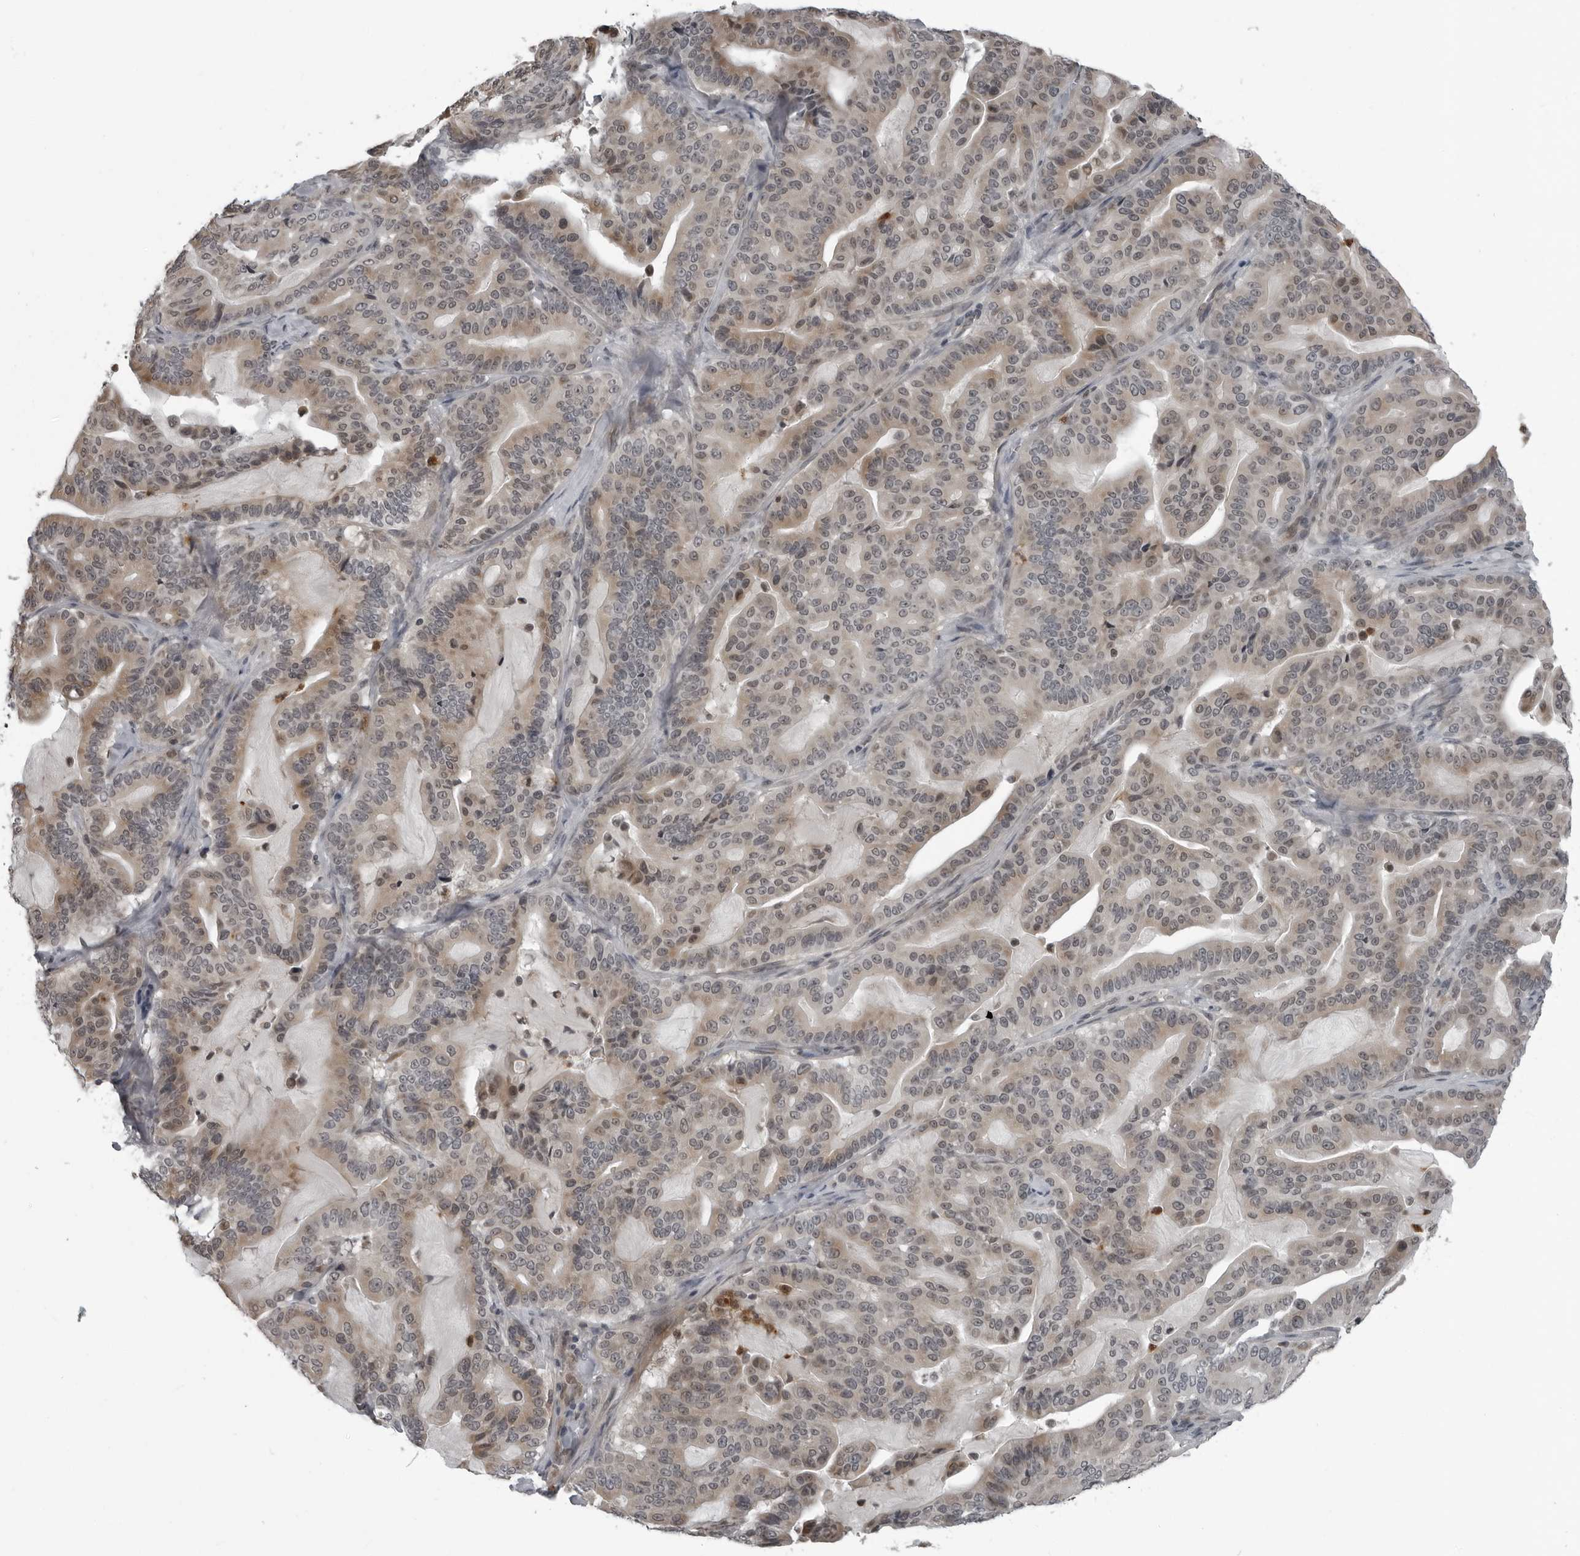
{"staining": {"intensity": "weak", "quantity": ">75%", "location": "cytoplasmic/membranous,nuclear"}, "tissue": "pancreatic cancer", "cell_type": "Tumor cells", "image_type": "cancer", "snomed": [{"axis": "morphology", "description": "Adenocarcinoma, NOS"}, {"axis": "topography", "description": "Pancreas"}], "caption": "This photomicrograph shows pancreatic adenocarcinoma stained with immunohistochemistry to label a protein in brown. The cytoplasmic/membranous and nuclear of tumor cells show weak positivity for the protein. Nuclei are counter-stained blue.", "gene": "RTCA", "patient": {"sex": "male", "age": 63}}